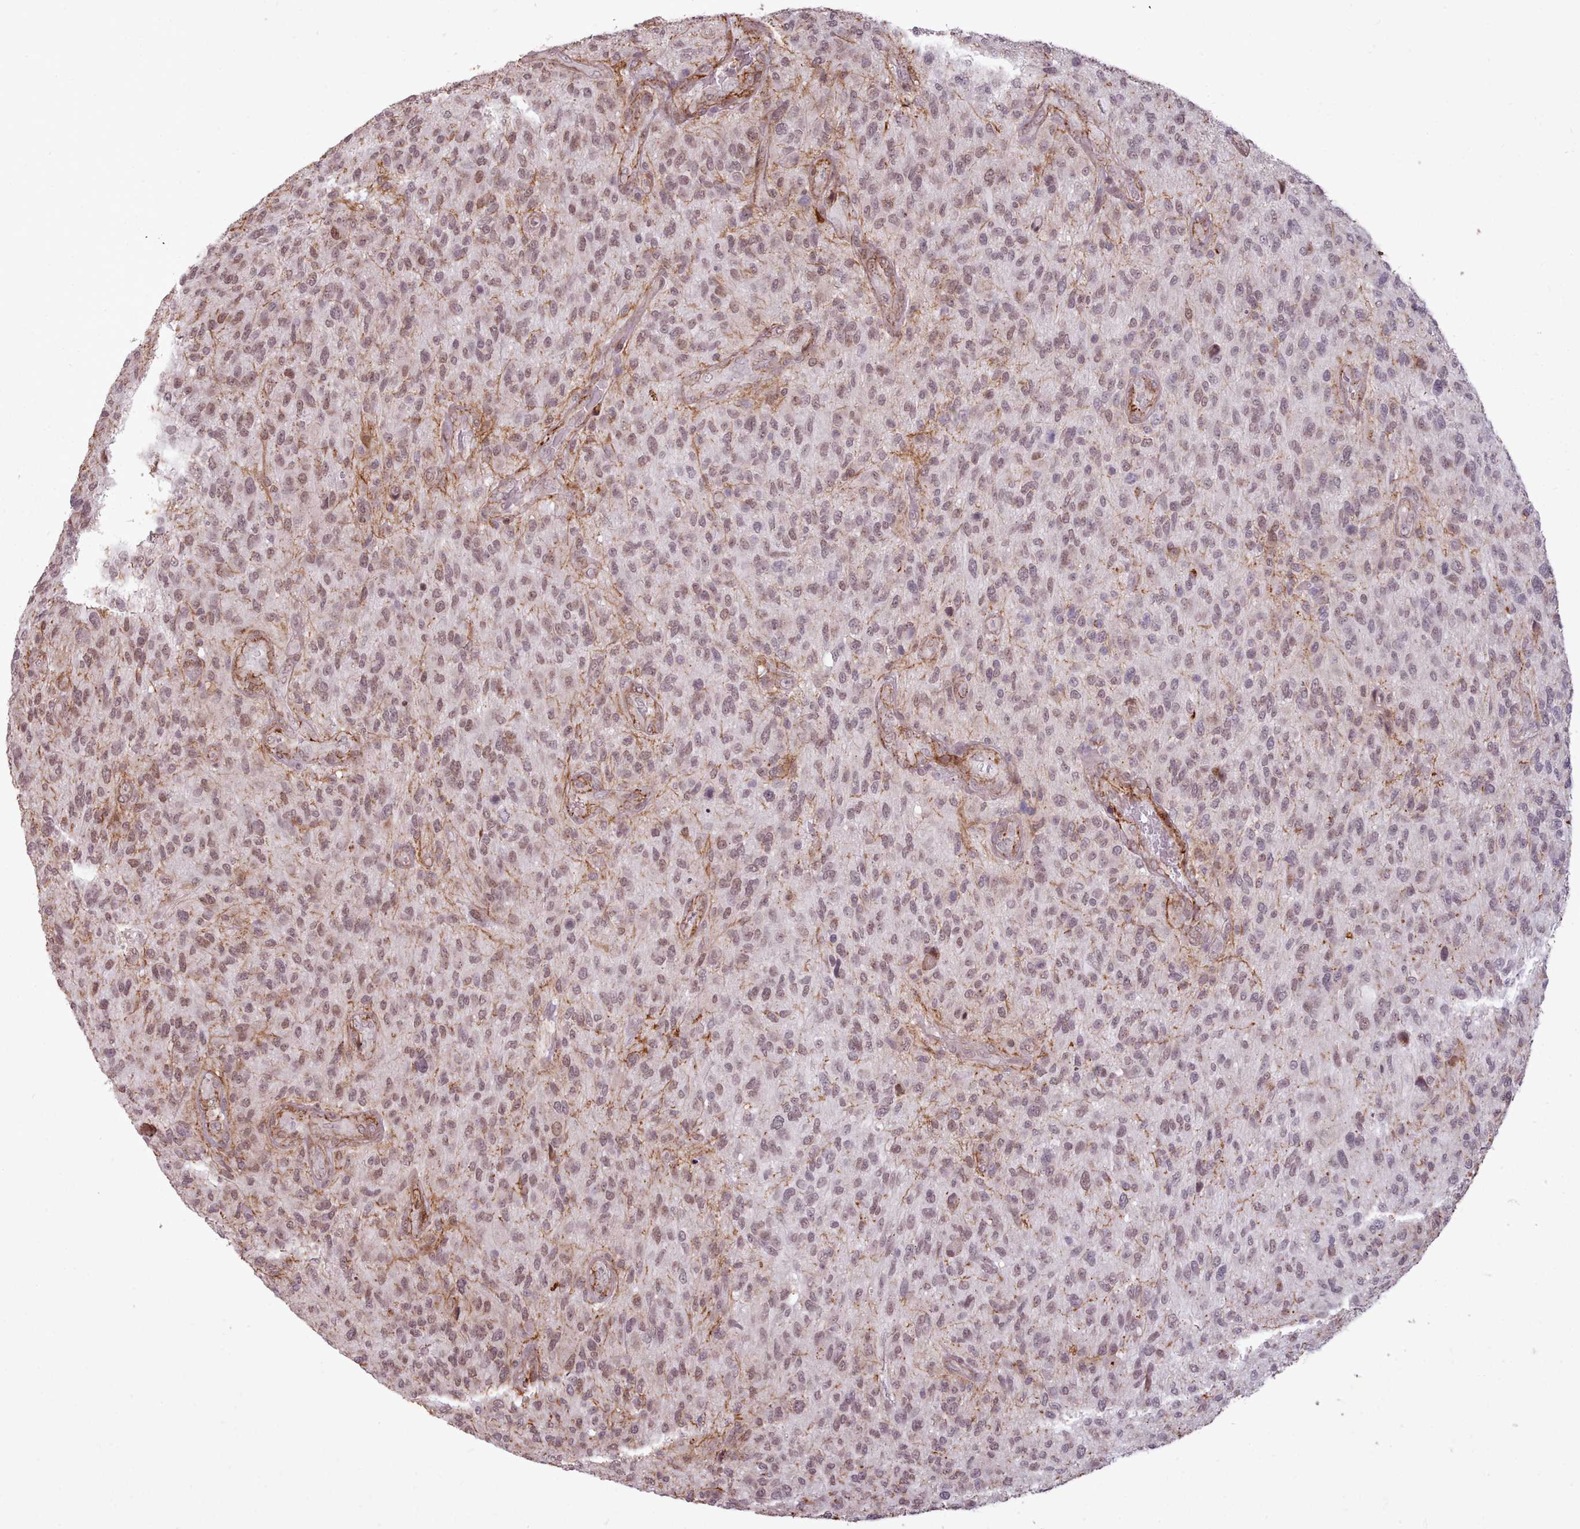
{"staining": {"intensity": "weak", "quantity": "<25%", "location": "nuclear"}, "tissue": "glioma", "cell_type": "Tumor cells", "image_type": "cancer", "snomed": [{"axis": "morphology", "description": "Glioma, malignant, High grade"}, {"axis": "topography", "description": "Brain"}], "caption": "A micrograph of malignant high-grade glioma stained for a protein reveals no brown staining in tumor cells.", "gene": "ZMYM4", "patient": {"sex": "male", "age": 47}}